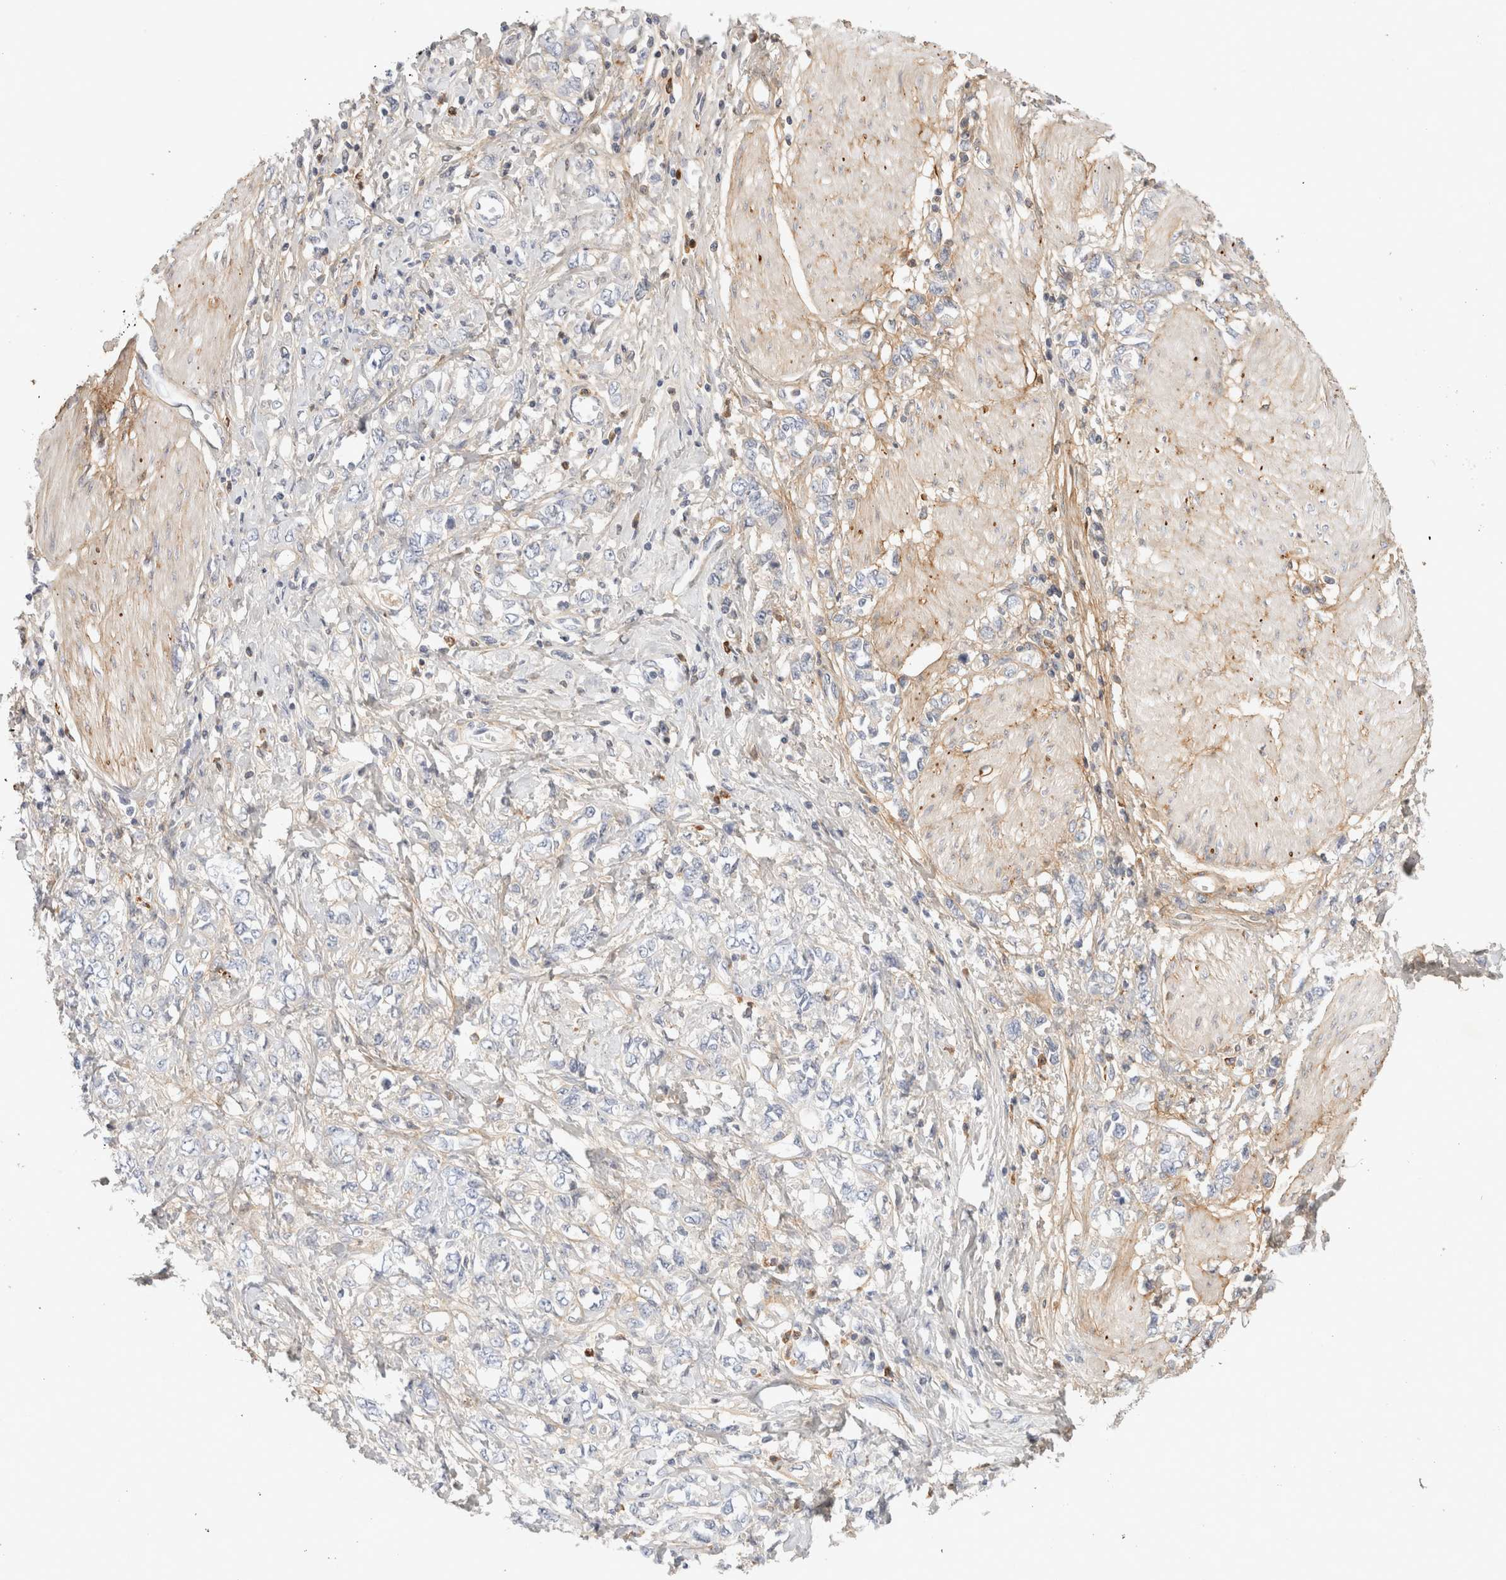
{"staining": {"intensity": "negative", "quantity": "none", "location": "none"}, "tissue": "stomach cancer", "cell_type": "Tumor cells", "image_type": "cancer", "snomed": [{"axis": "morphology", "description": "Adenocarcinoma, NOS"}, {"axis": "topography", "description": "Stomach"}], "caption": "This is a histopathology image of IHC staining of stomach cancer, which shows no positivity in tumor cells. The staining was performed using DAB to visualize the protein expression in brown, while the nuclei were stained in blue with hematoxylin (Magnification: 20x).", "gene": "FGL2", "patient": {"sex": "female", "age": 76}}